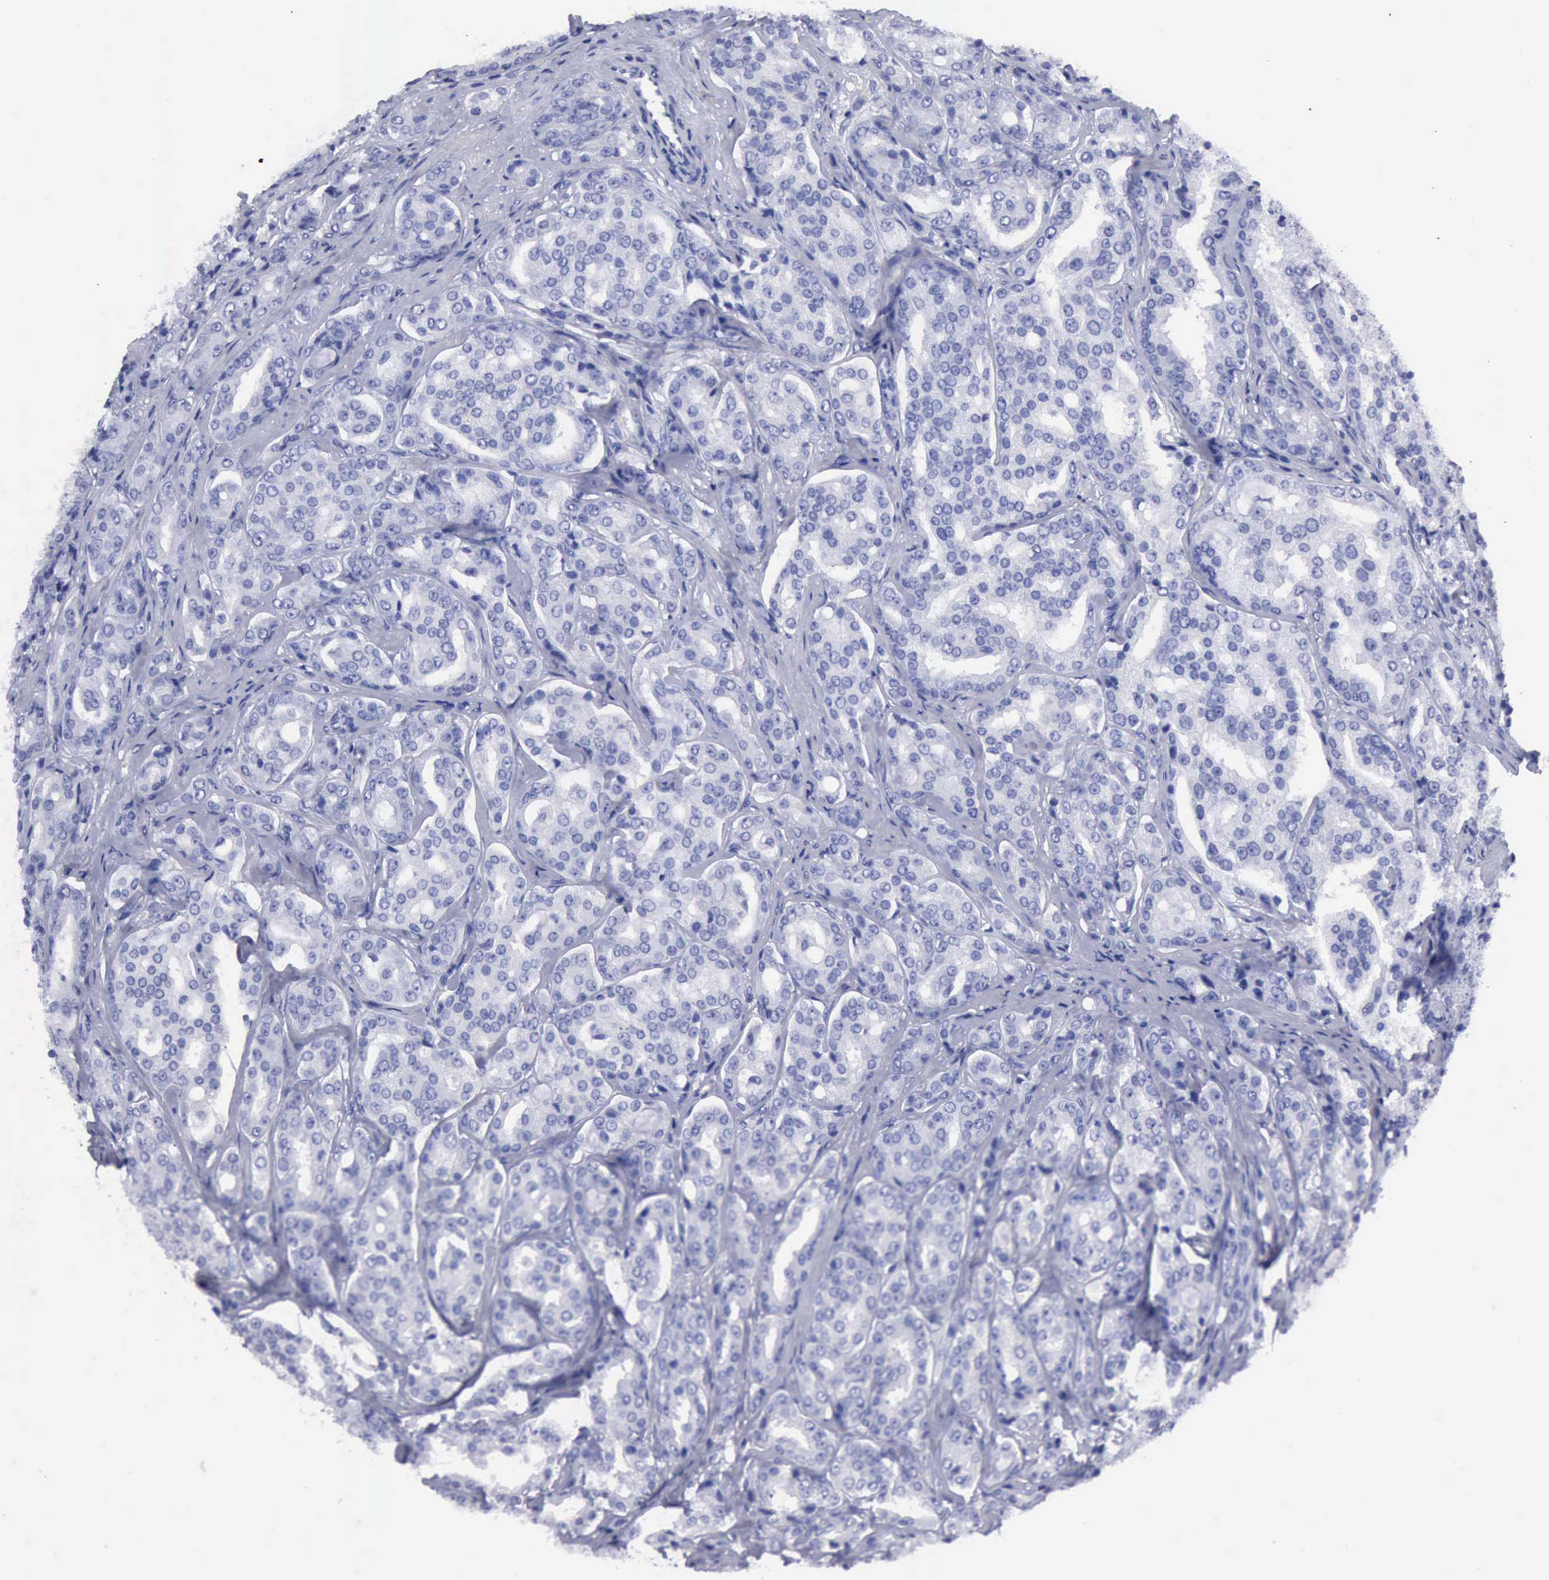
{"staining": {"intensity": "negative", "quantity": "none", "location": "none"}, "tissue": "prostate cancer", "cell_type": "Tumor cells", "image_type": "cancer", "snomed": [{"axis": "morphology", "description": "Adenocarcinoma, High grade"}, {"axis": "topography", "description": "Prostate"}], "caption": "Immunohistochemistry (IHC) of human adenocarcinoma (high-grade) (prostate) exhibits no staining in tumor cells.", "gene": "CYP19A1", "patient": {"sex": "male", "age": 64}}